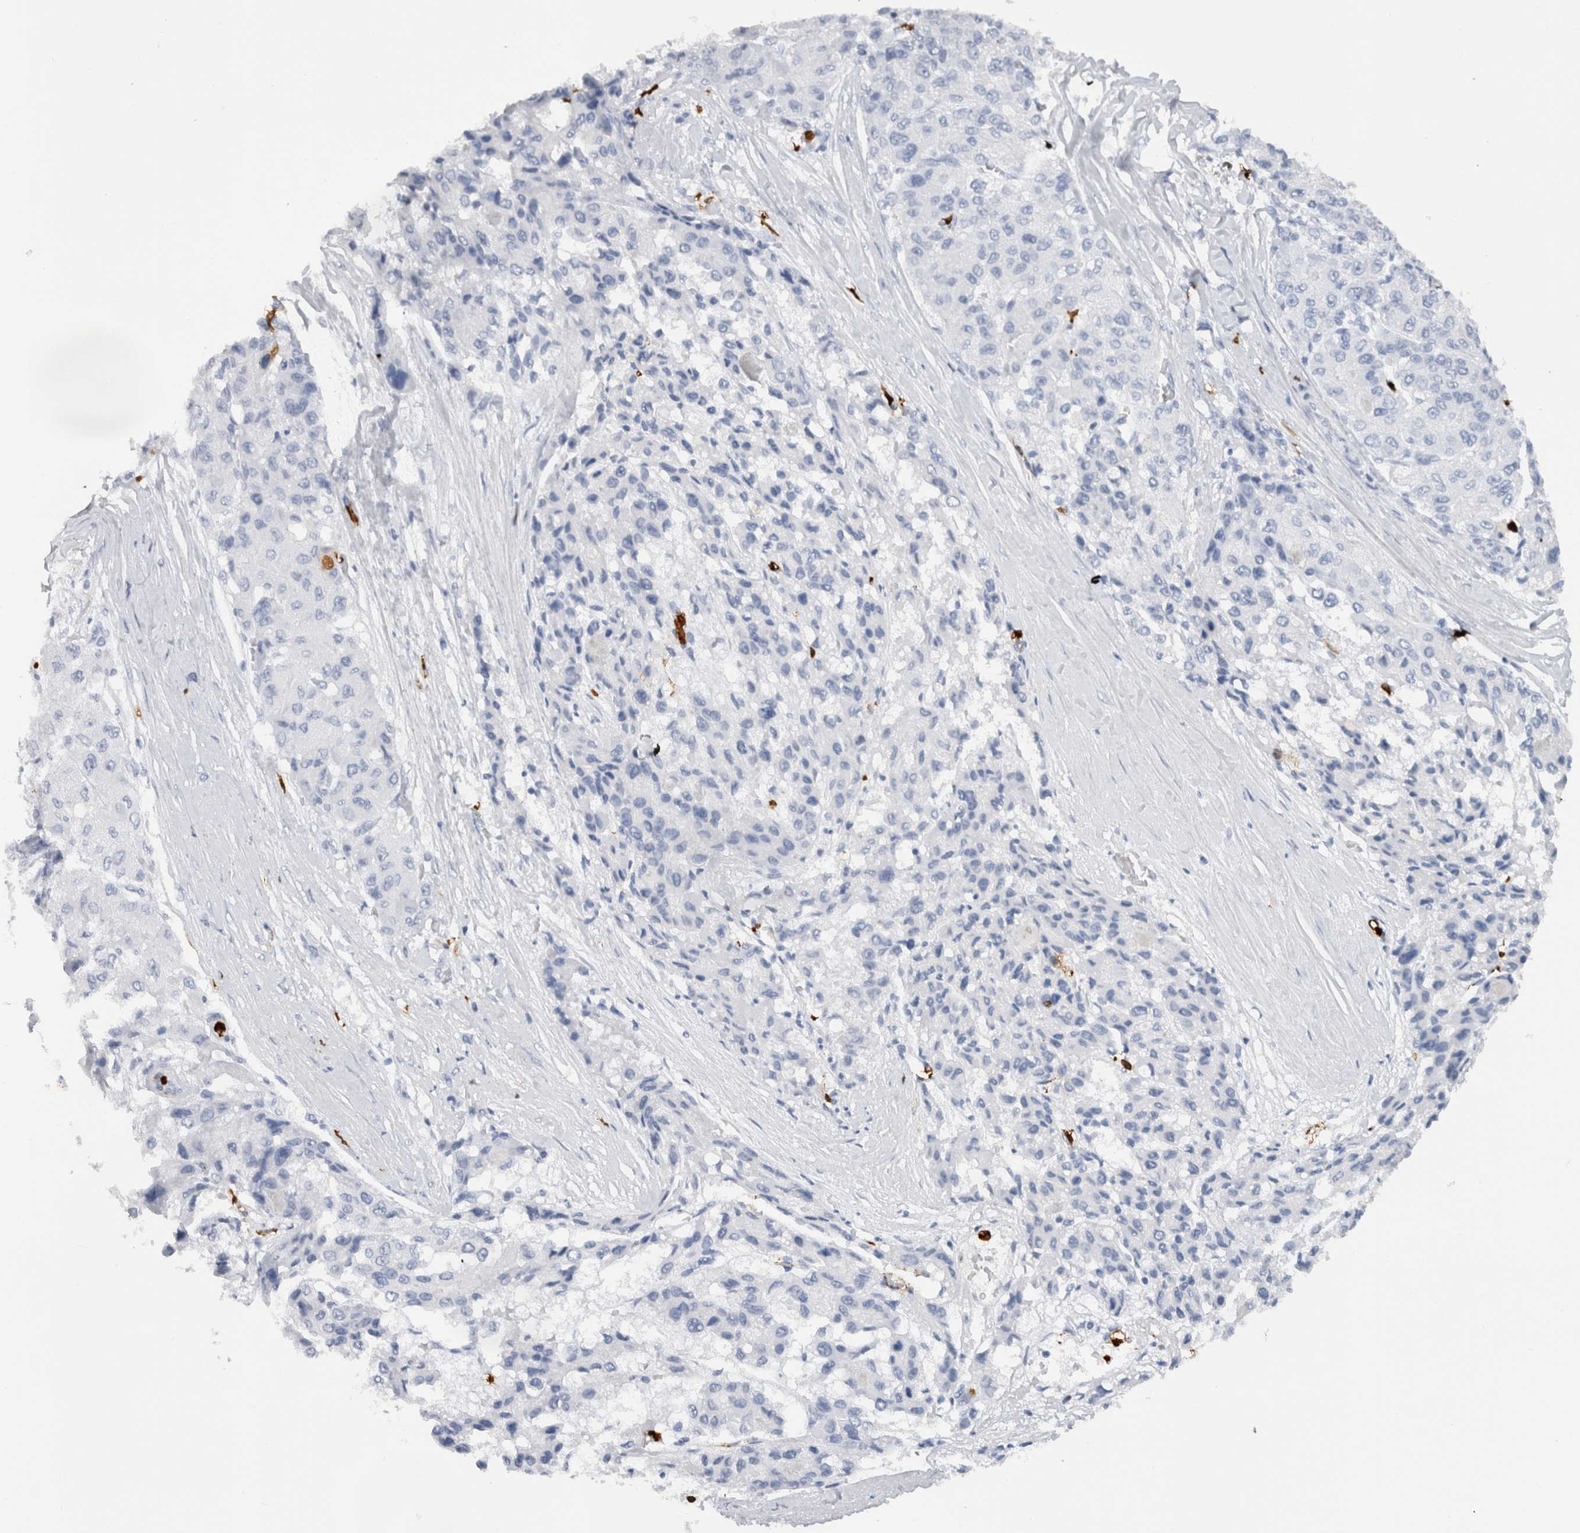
{"staining": {"intensity": "negative", "quantity": "none", "location": "none"}, "tissue": "liver cancer", "cell_type": "Tumor cells", "image_type": "cancer", "snomed": [{"axis": "morphology", "description": "Carcinoma, Hepatocellular, NOS"}, {"axis": "topography", "description": "Liver"}], "caption": "Protein analysis of liver cancer (hepatocellular carcinoma) demonstrates no significant positivity in tumor cells.", "gene": "S100A8", "patient": {"sex": "male", "age": 80}}